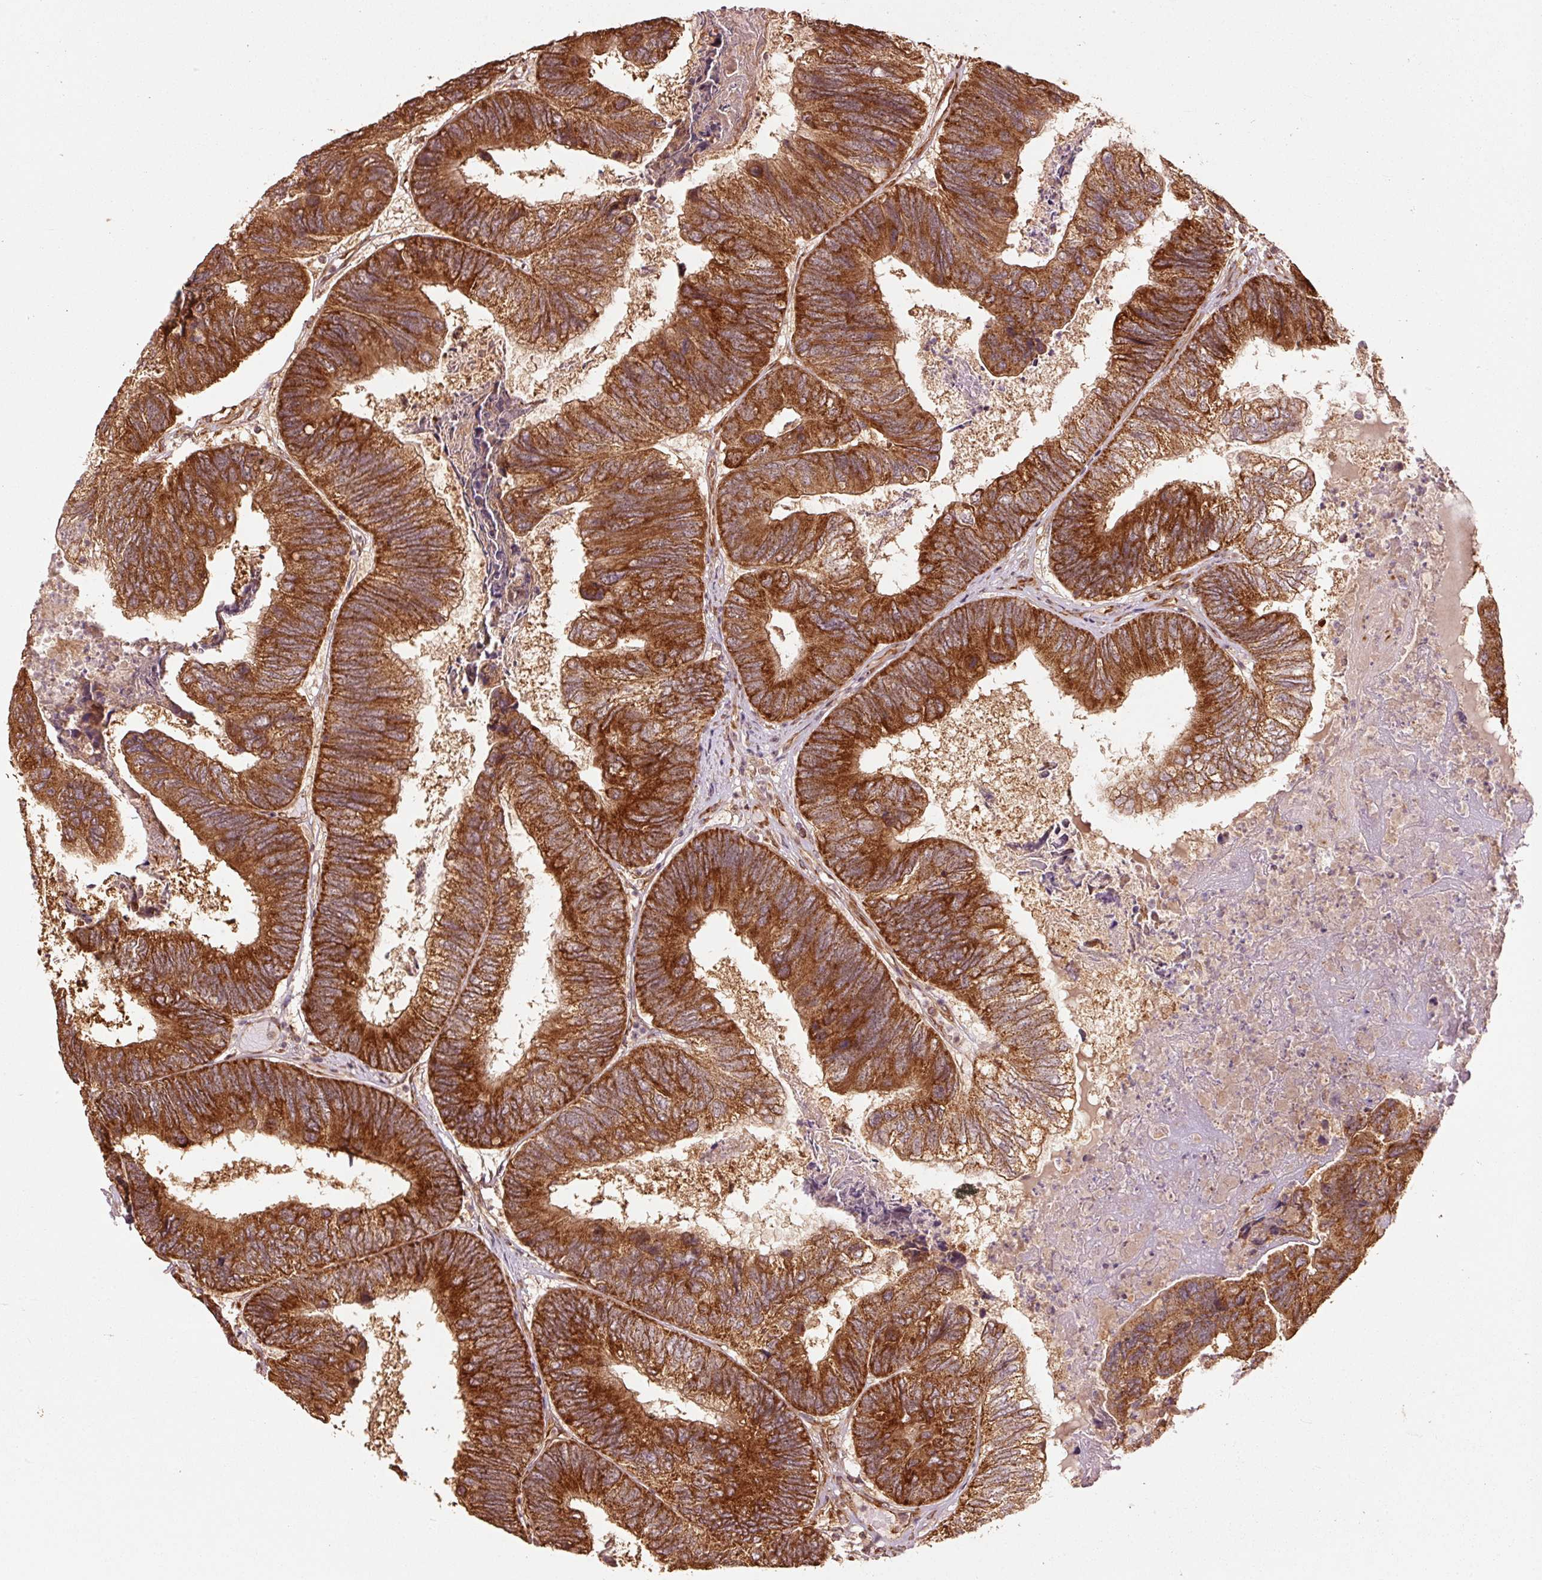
{"staining": {"intensity": "strong", "quantity": ">75%", "location": "cytoplasmic/membranous"}, "tissue": "colorectal cancer", "cell_type": "Tumor cells", "image_type": "cancer", "snomed": [{"axis": "morphology", "description": "Adenocarcinoma, NOS"}, {"axis": "topography", "description": "Colon"}], "caption": "High-power microscopy captured an IHC histopathology image of adenocarcinoma (colorectal), revealing strong cytoplasmic/membranous expression in about >75% of tumor cells. Using DAB (brown) and hematoxylin (blue) stains, captured at high magnification using brightfield microscopy.", "gene": "MRPL16", "patient": {"sex": "female", "age": 67}}